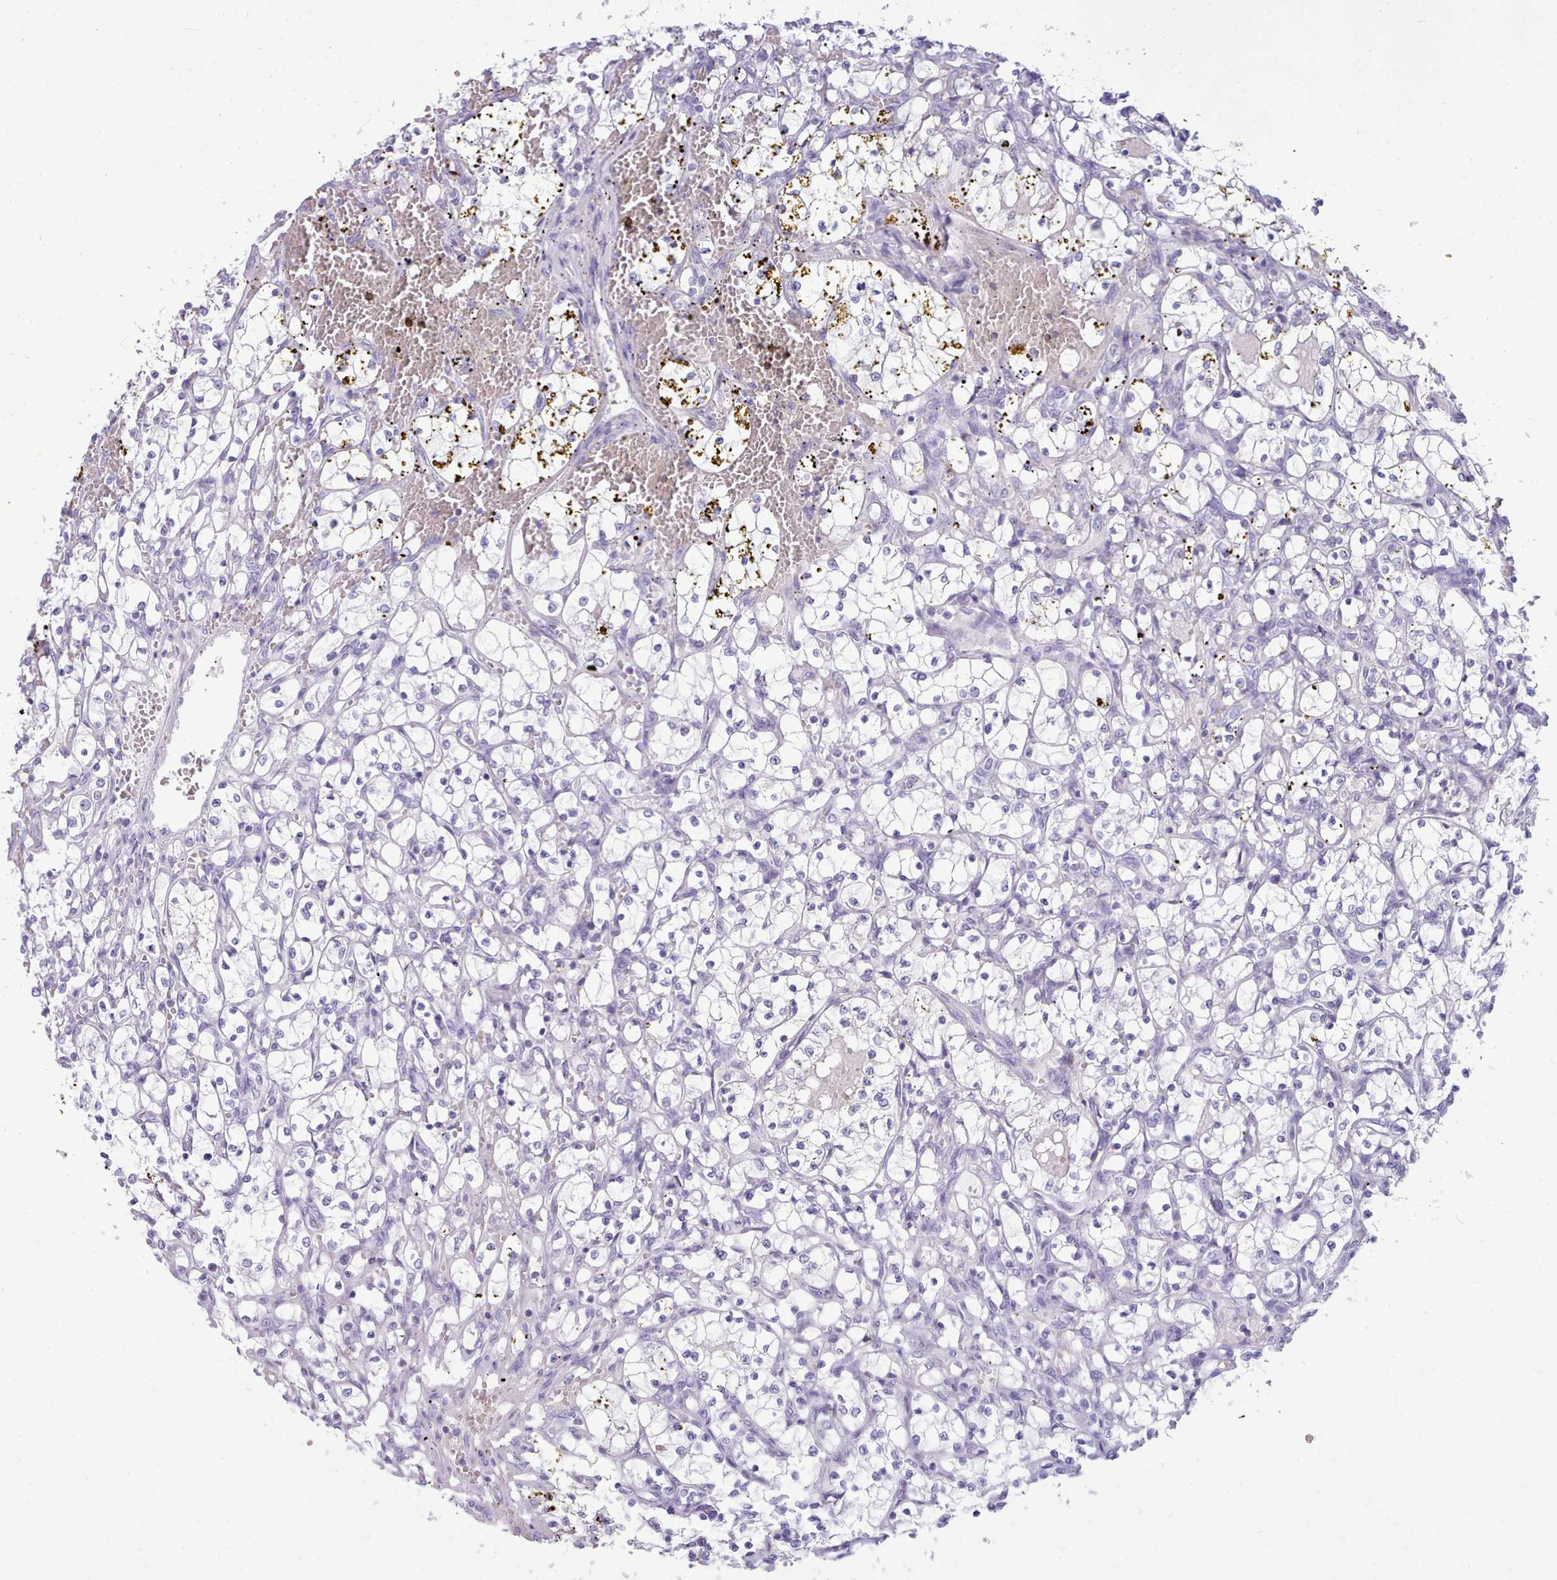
{"staining": {"intensity": "negative", "quantity": "none", "location": "none"}, "tissue": "renal cancer", "cell_type": "Tumor cells", "image_type": "cancer", "snomed": [{"axis": "morphology", "description": "Adenocarcinoma, NOS"}, {"axis": "topography", "description": "Kidney"}], "caption": "Immunohistochemical staining of human renal cancer shows no significant positivity in tumor cells.", "gene": "NKX1-2", "patient": {"sex": "female", "age": 69}}